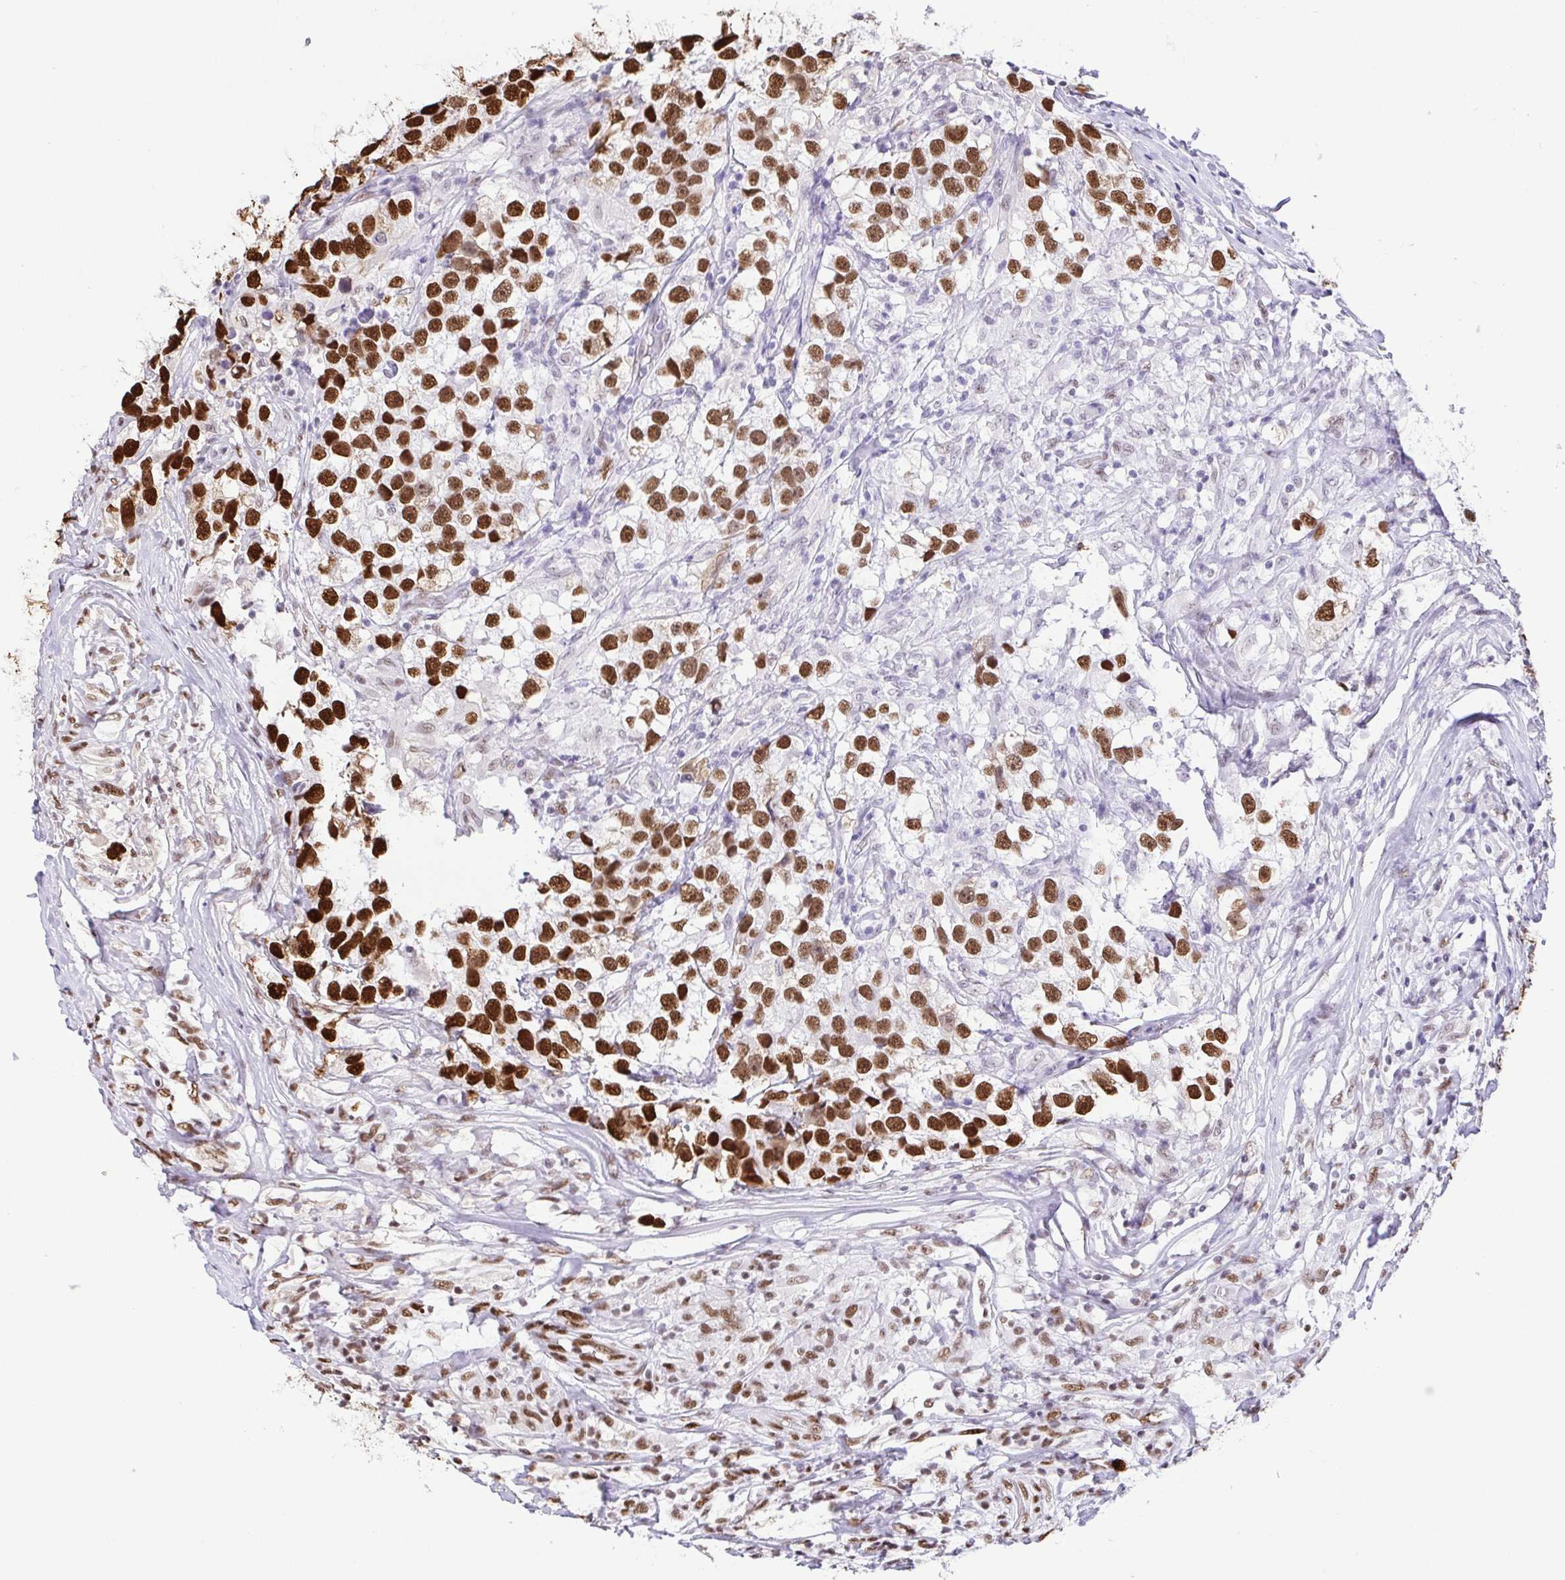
{"staining": {"intensity": "strong", "quantity": ">75%", "location": "nuclear"}, "tissue": "testis cancer", "cell_type": "Tumor cells", "image_type": "cancer", "snomed": [{"axis": "morphology", "description": "Seminoma, NOS"}, {"axis": "topography", "description": "Testis"}], "caption": "Seminoma (testis) was stained to show a protein in brown. There is high levels of strong nuclear positivity in approximately >75% of tumor cells. The staining was performed using DAB to visualize the protein expression in brown, while the nuclei were stained in blue with hematoxylin (Magnification: 20x).", "gene": "TRIM28", "patient": {"sex": "male", "age": 46}}